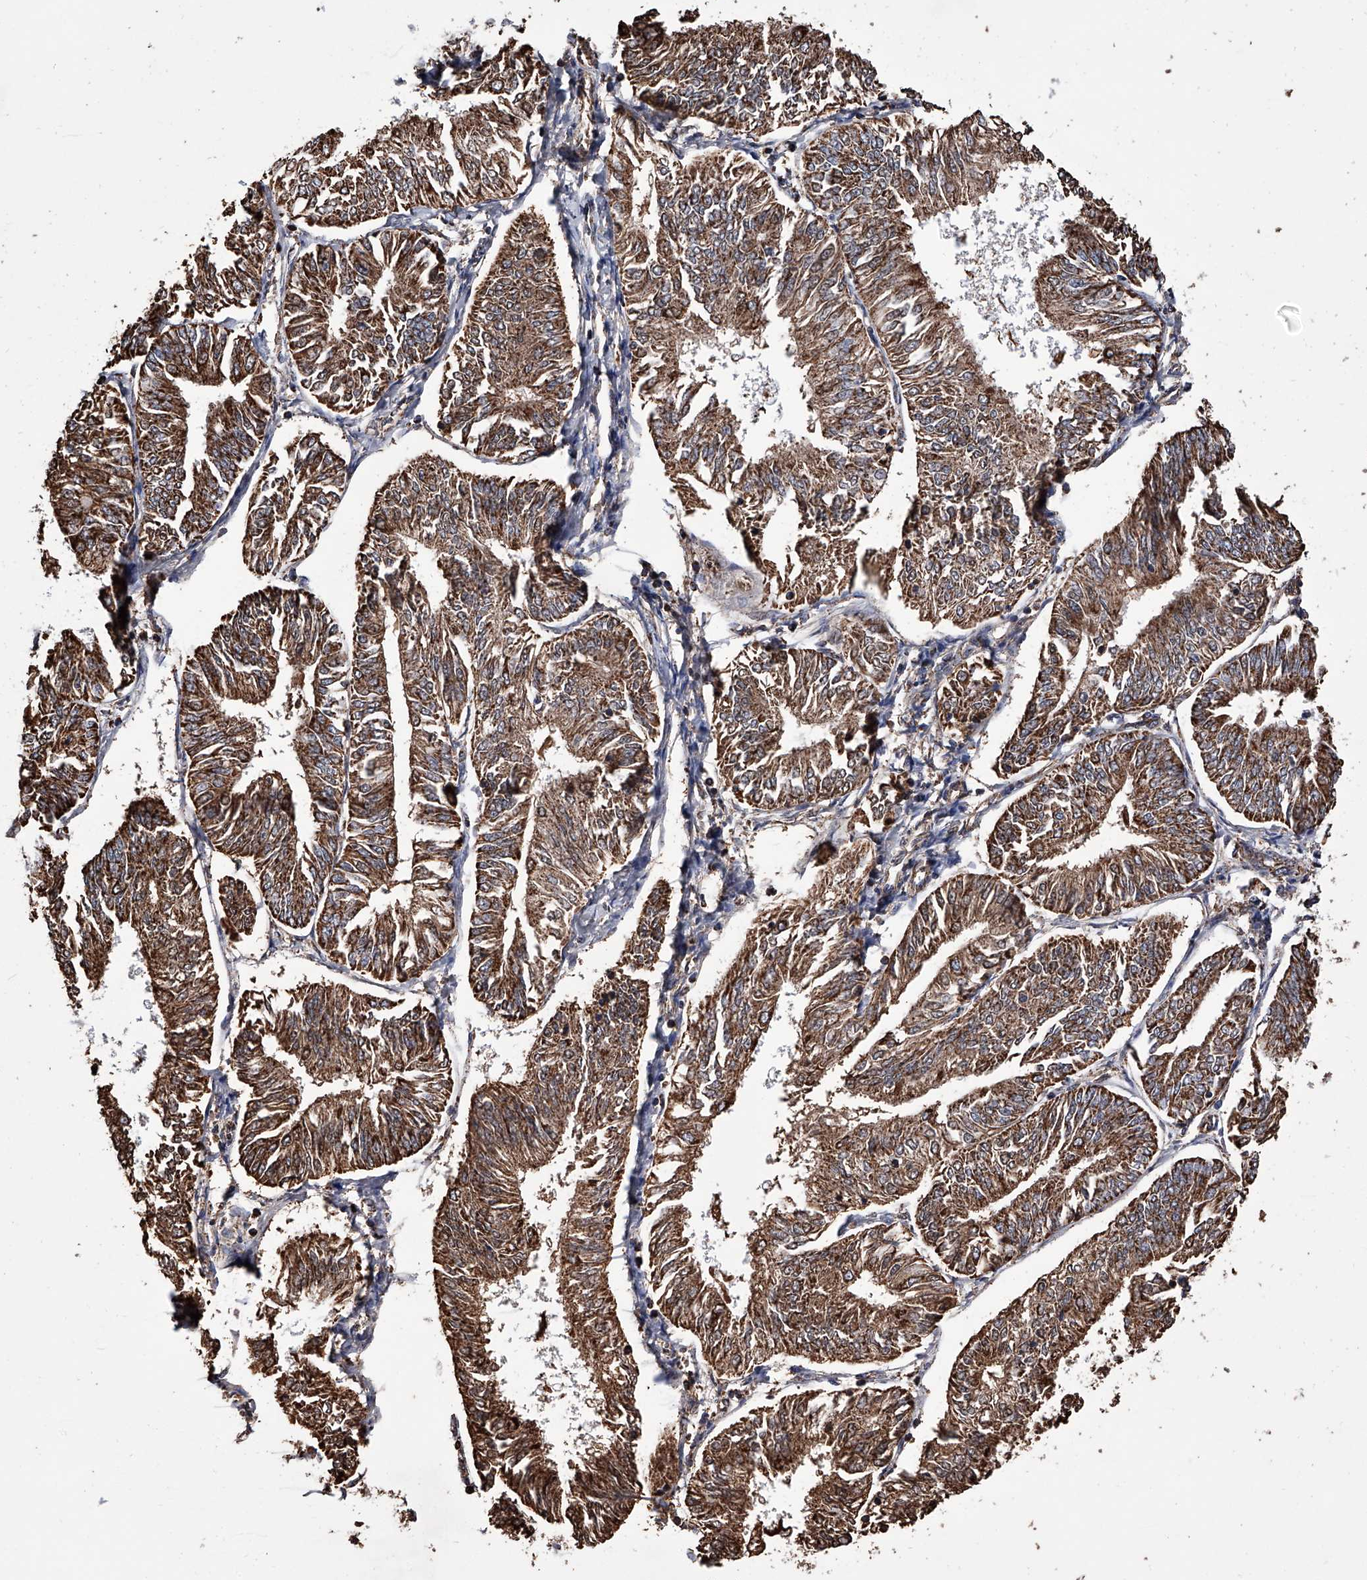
{"staining": {"intensity": "strong", "quantity": ">75%", "location": "cytoplasmic/membranous"}, "tissue": "endometrial cancer", "cell_type": "Tumor cells", "image_type": "cancer", "snomed": [{"axis": "morphology", "description": "Adenocarcinoma, NOS"}, {"axis": "topography", "description": "Endometrium"}], "caption": "Brown immunohistochemical staining in human adenocarcinoma (endometrial) shows strong cytoplasmic/membranous staining in approximately >75% of tumor cells.", "gene": "SMPDL3A", "patient": {"sex": "female", "age": 58}}